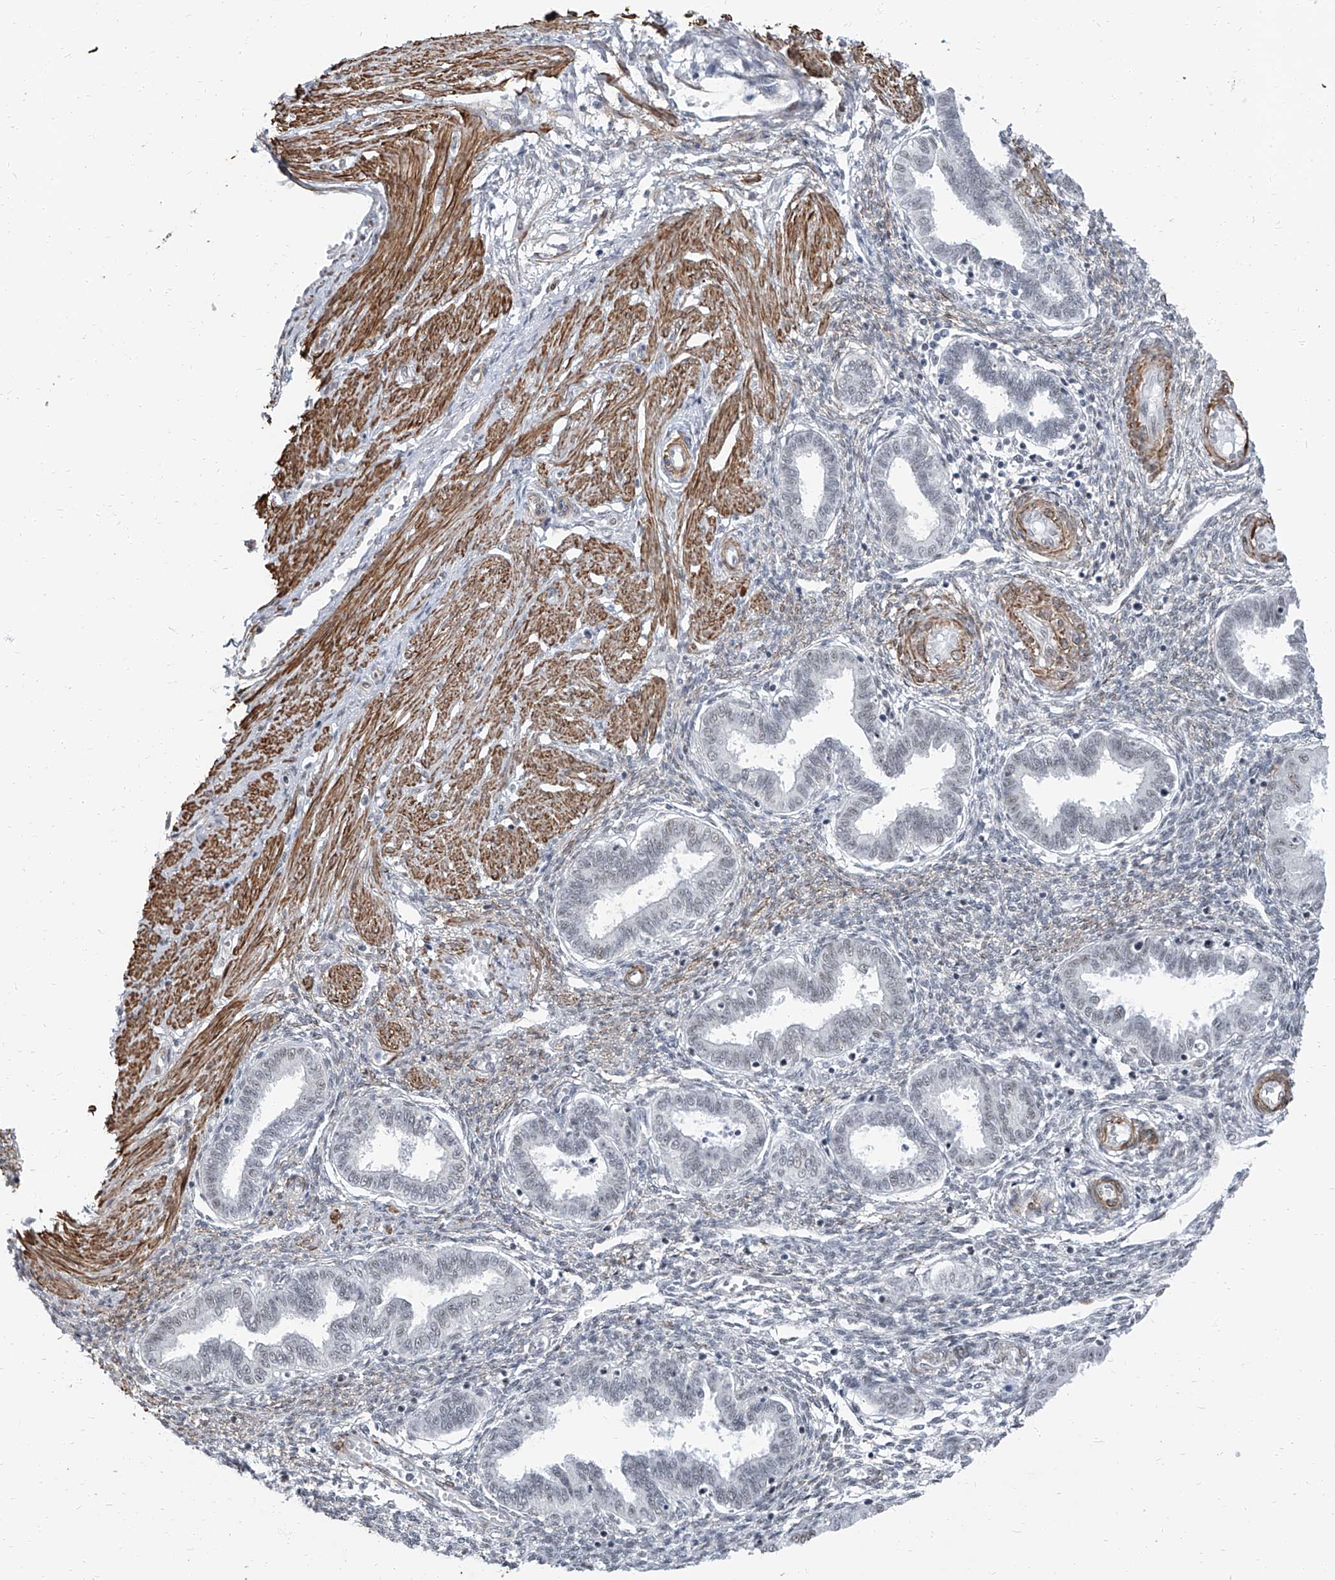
{"staining": {"intensity": "negative", "quantity": "none", "location": "none"}, "tissue": "endometrium", "cell_type": "Cells in endometrial stroma", "image_type": "normal", "snomed": [{"axis": "morphology", "description": "Normal tissue, NOS"}, {"axis": "topography", "description": "Endometrium"}], "caption": "Cells in endometrial stroma are negative for protein expression in benign human endometrium. (DAB (3,3'-diaminobenzidine) immunohistochemistry (IHC) with hematoxylin counter stain).", "gene": "TXLNB", "patient": {"sex": "female", "age": 33}}